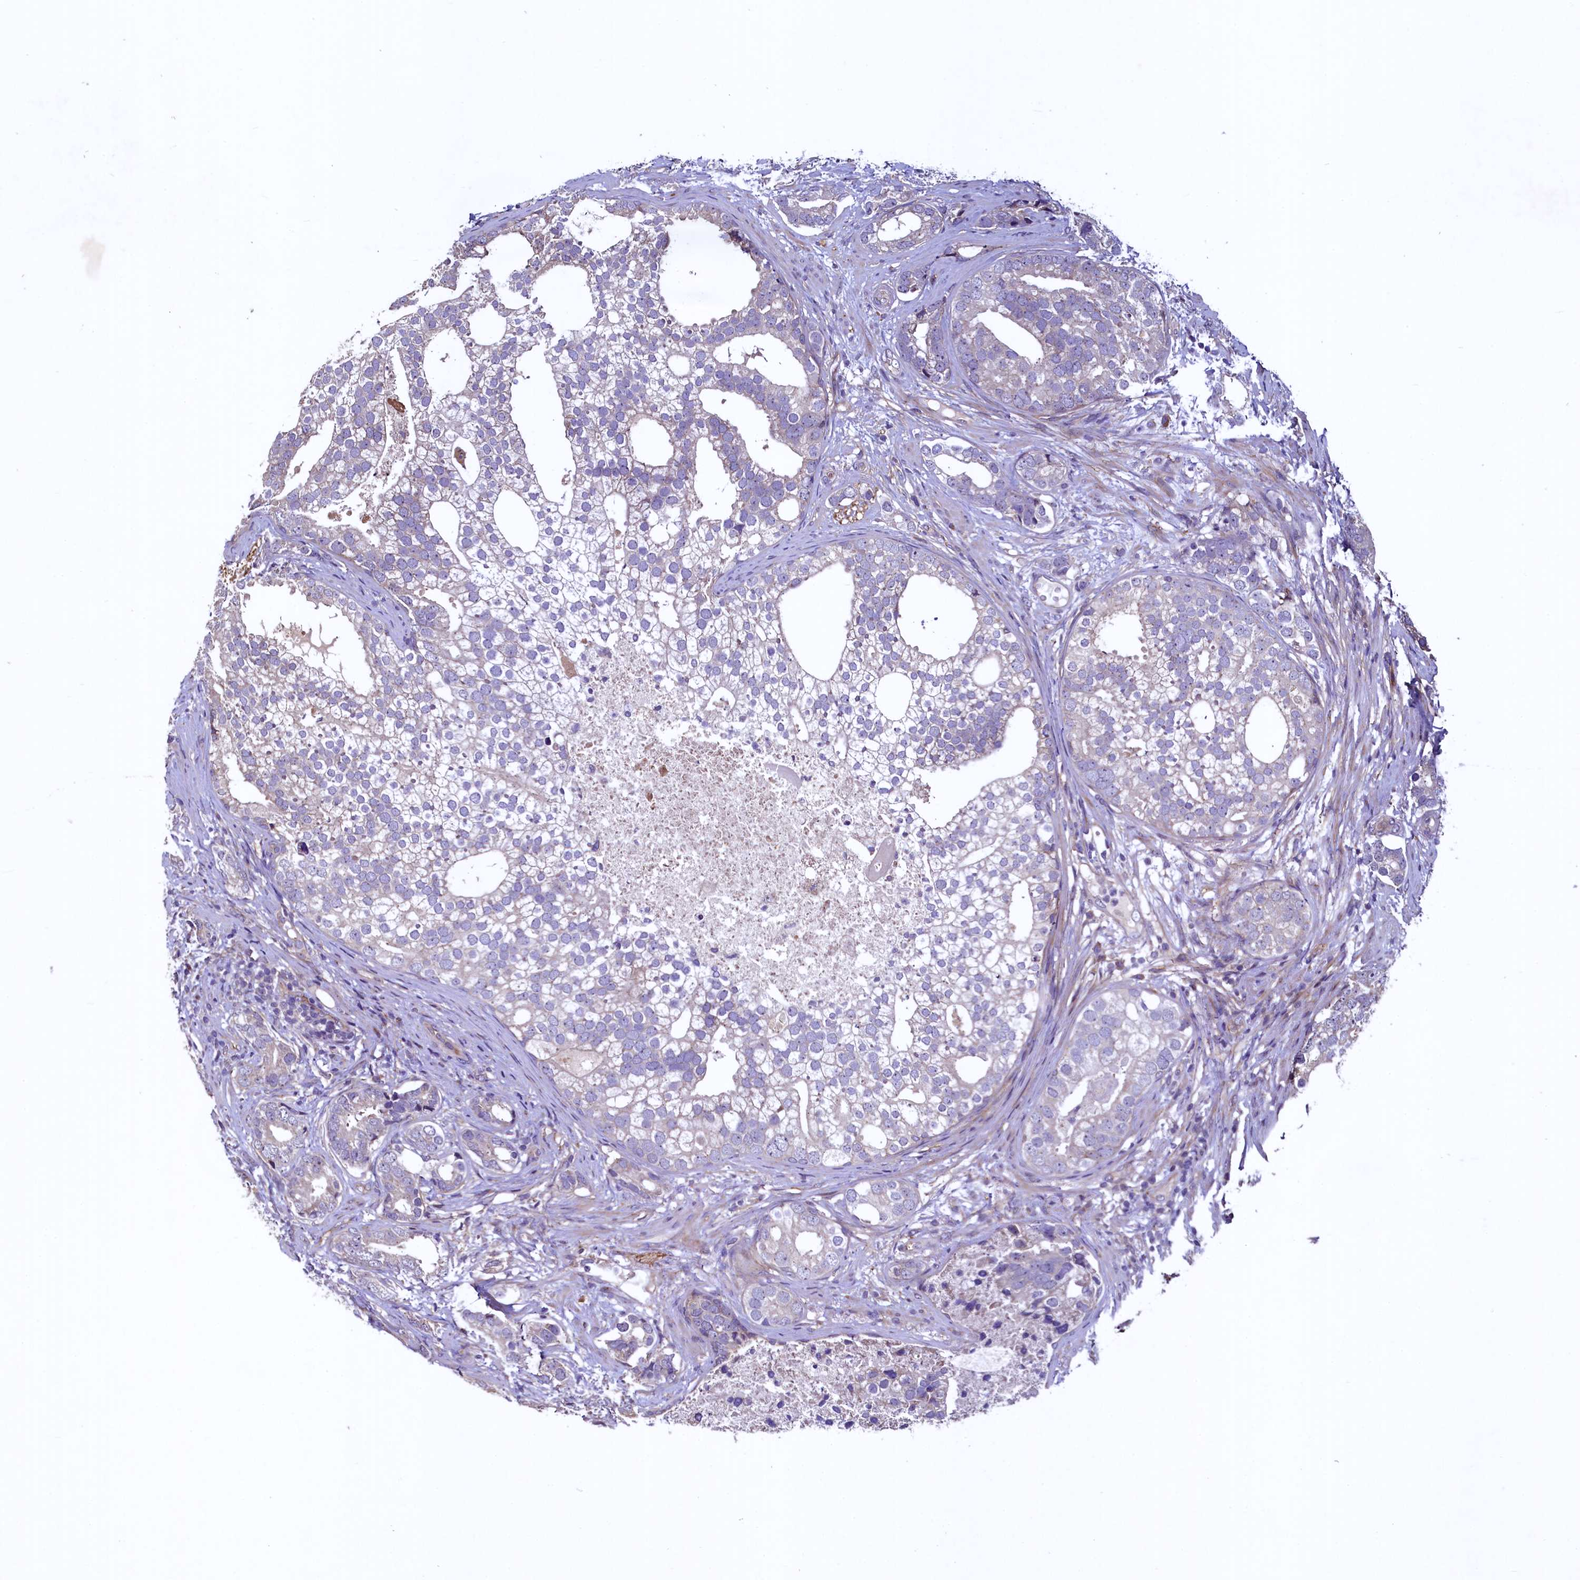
{"staining": {"intensity": "negative", "quantity": "none", "location": "none"}, "tissue": "prostate cancer", "cell_type": "Tumor cells", "image_type": "cancer", "snomed": [{"axis": "morphology", "description": "Adenocarcinoma, High grade"}, {"axis": "topography", "description": "Prostate"}], "caption": "Immunohistochemical staining of prostate cancer (high-grade adenocarcinoma) displays no significant staining in tumor cells.", "gene": "PALM", "patient": {"sex": "male", "age": 75}}